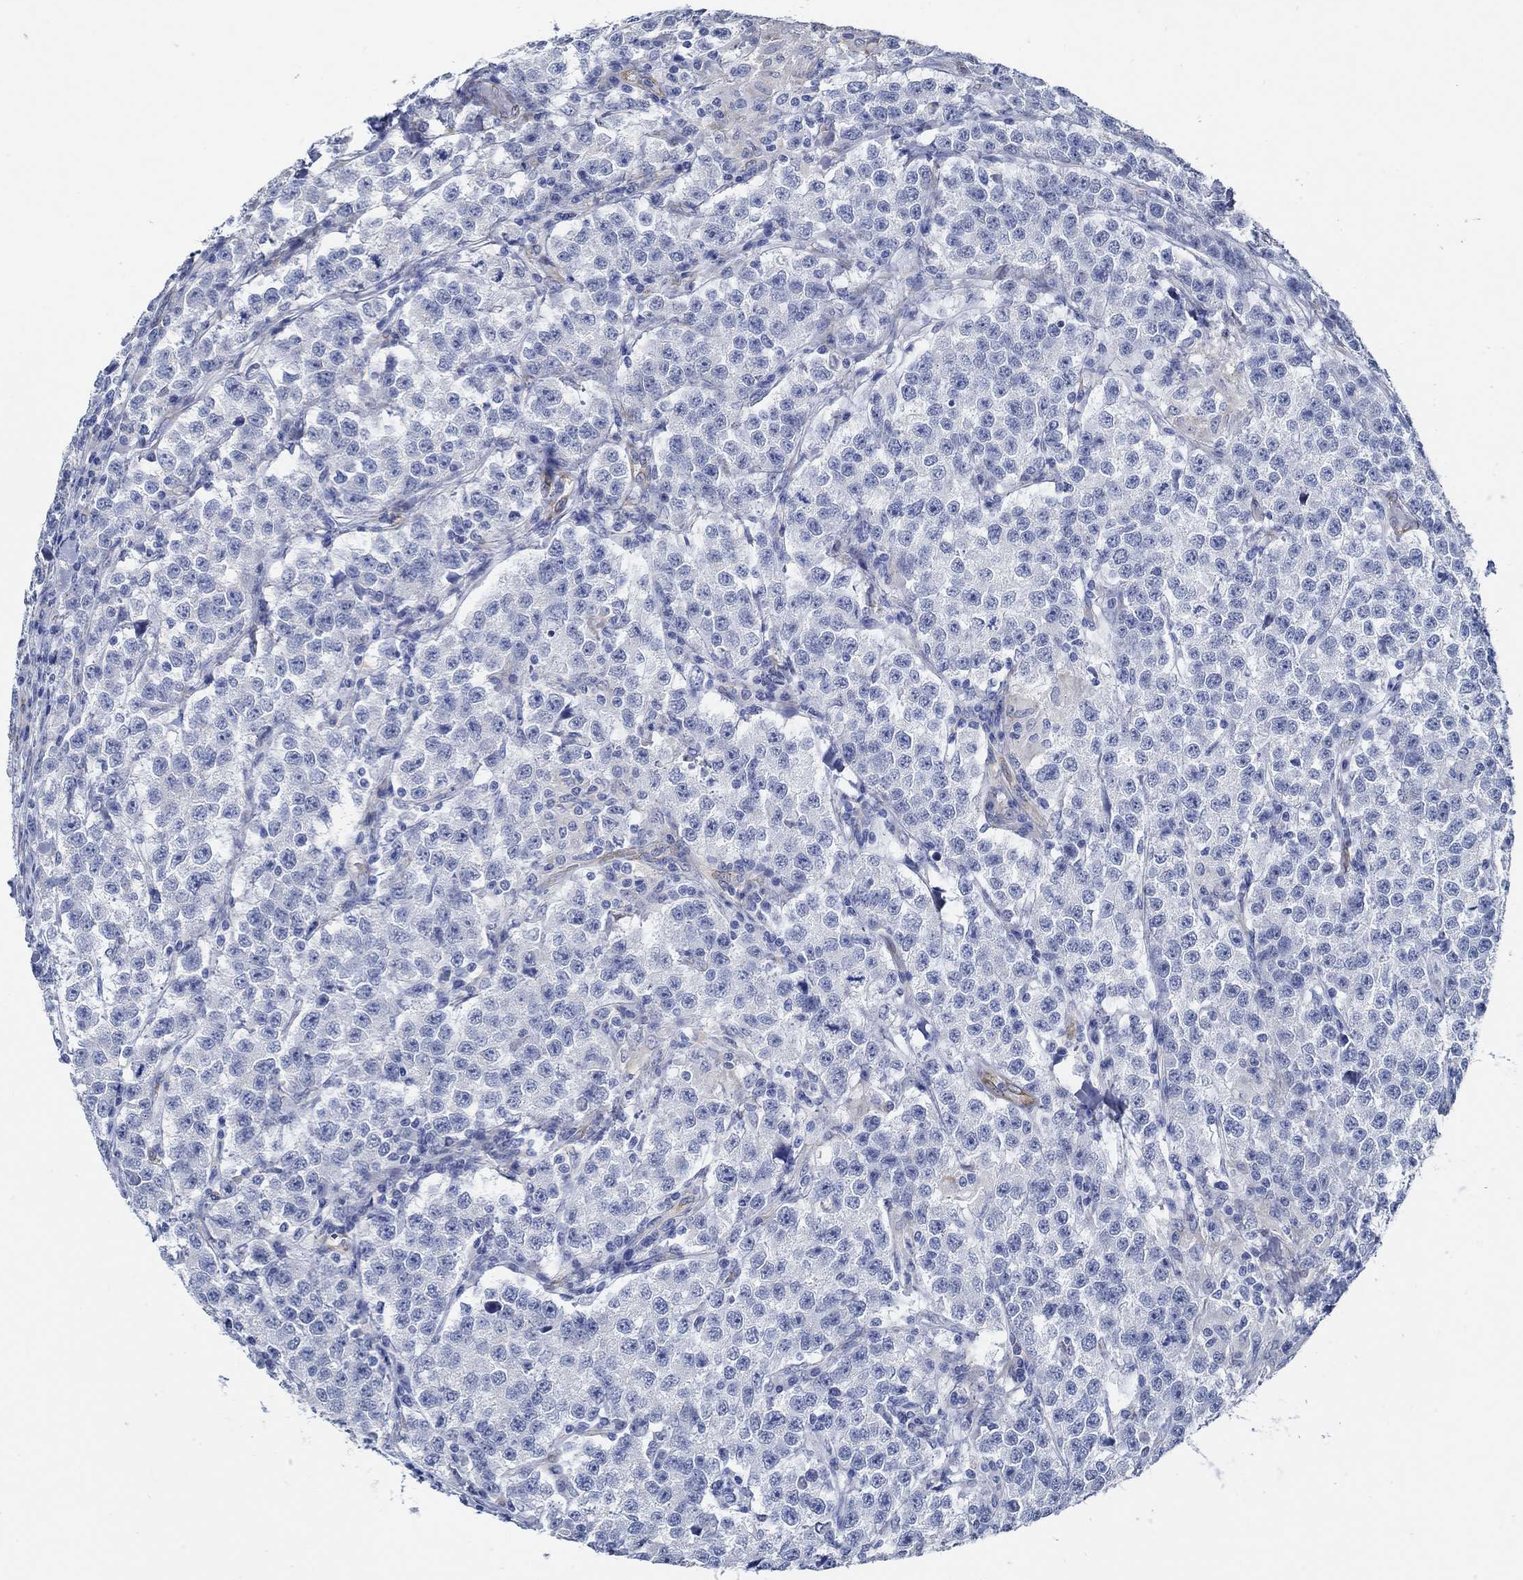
{"staining": {"intensity": "negative", "quantity": "none", "location": "none"}, "tissue": "testis cancer", "cell_type": "Tumor cells", "image_type": "cancer", "snomed": [{"axis": "morphology", "description": "Seminoma, NOS"}, {"axis": "topography", "description": "Testis"}], "caption": "A photomicrograph of human testis seminoma is negative for staining in tumor cells.", "gene": "HECW2", "patient": {"sex": "male", "age": 59}}